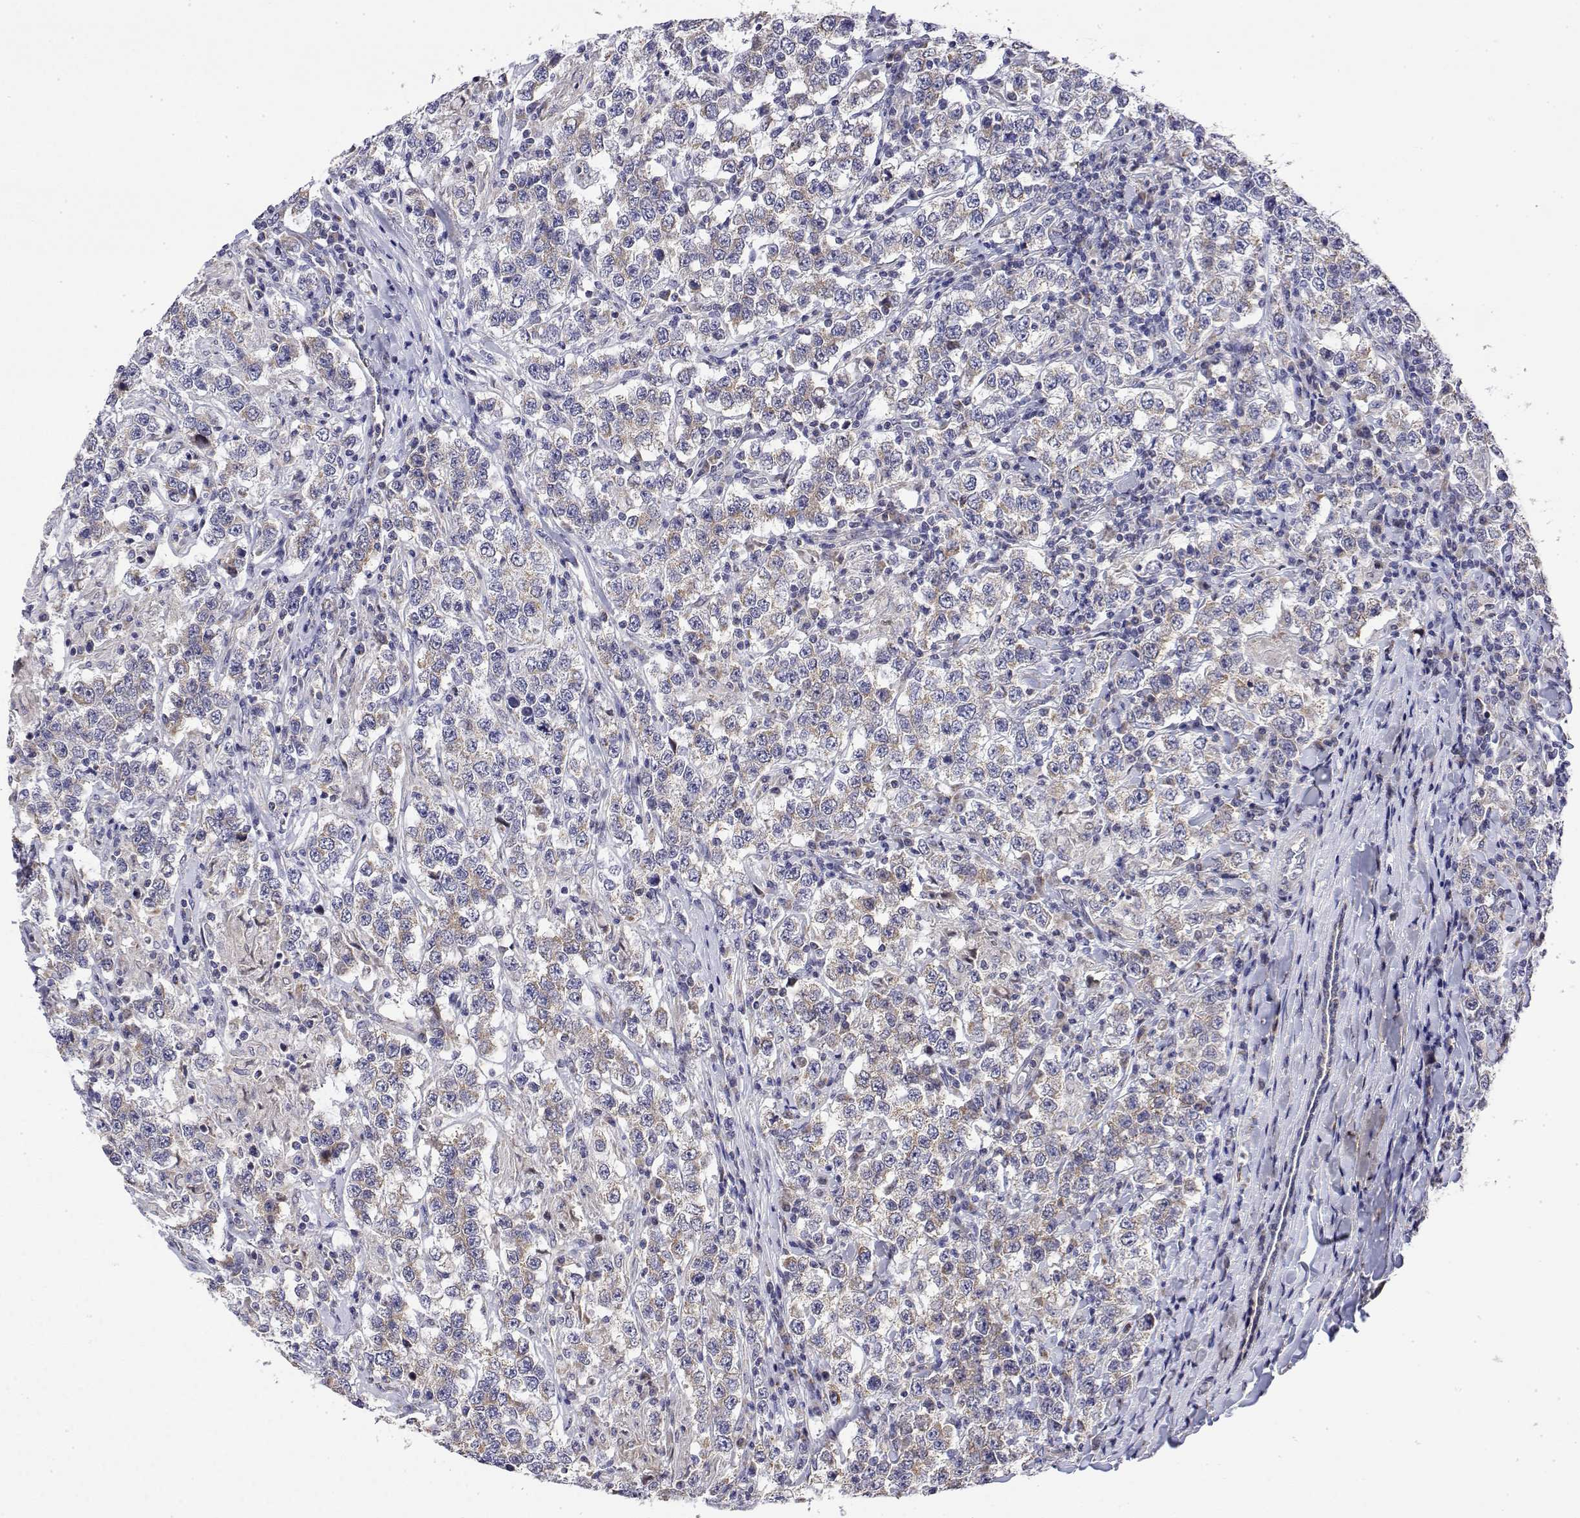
{"staining": {"intensity": "weak", "quantity": "25%-75%", "location": "cytoplasmic/membranous"}, "tissue": "testis cancer", "cell_type": "Tumor cells", "image_type": "cancer", "snomed": [{"axis": "morphology", "description": "Seminoma, NOS"}, {"axis": "morphology", "description": "Carcinoma, Embryonal, NOS"}, {"axis": "topography", "description": "Testis"}], "caption": "Testis cancer (seminoma) tissue shows weak cytoplasmic/membranous positivity in about 25%-75% of tumor cells, visualized by immunohistochemistry.", "gene": "GADD45GIP1", "patient": {"sex": "male", "age": 41}}